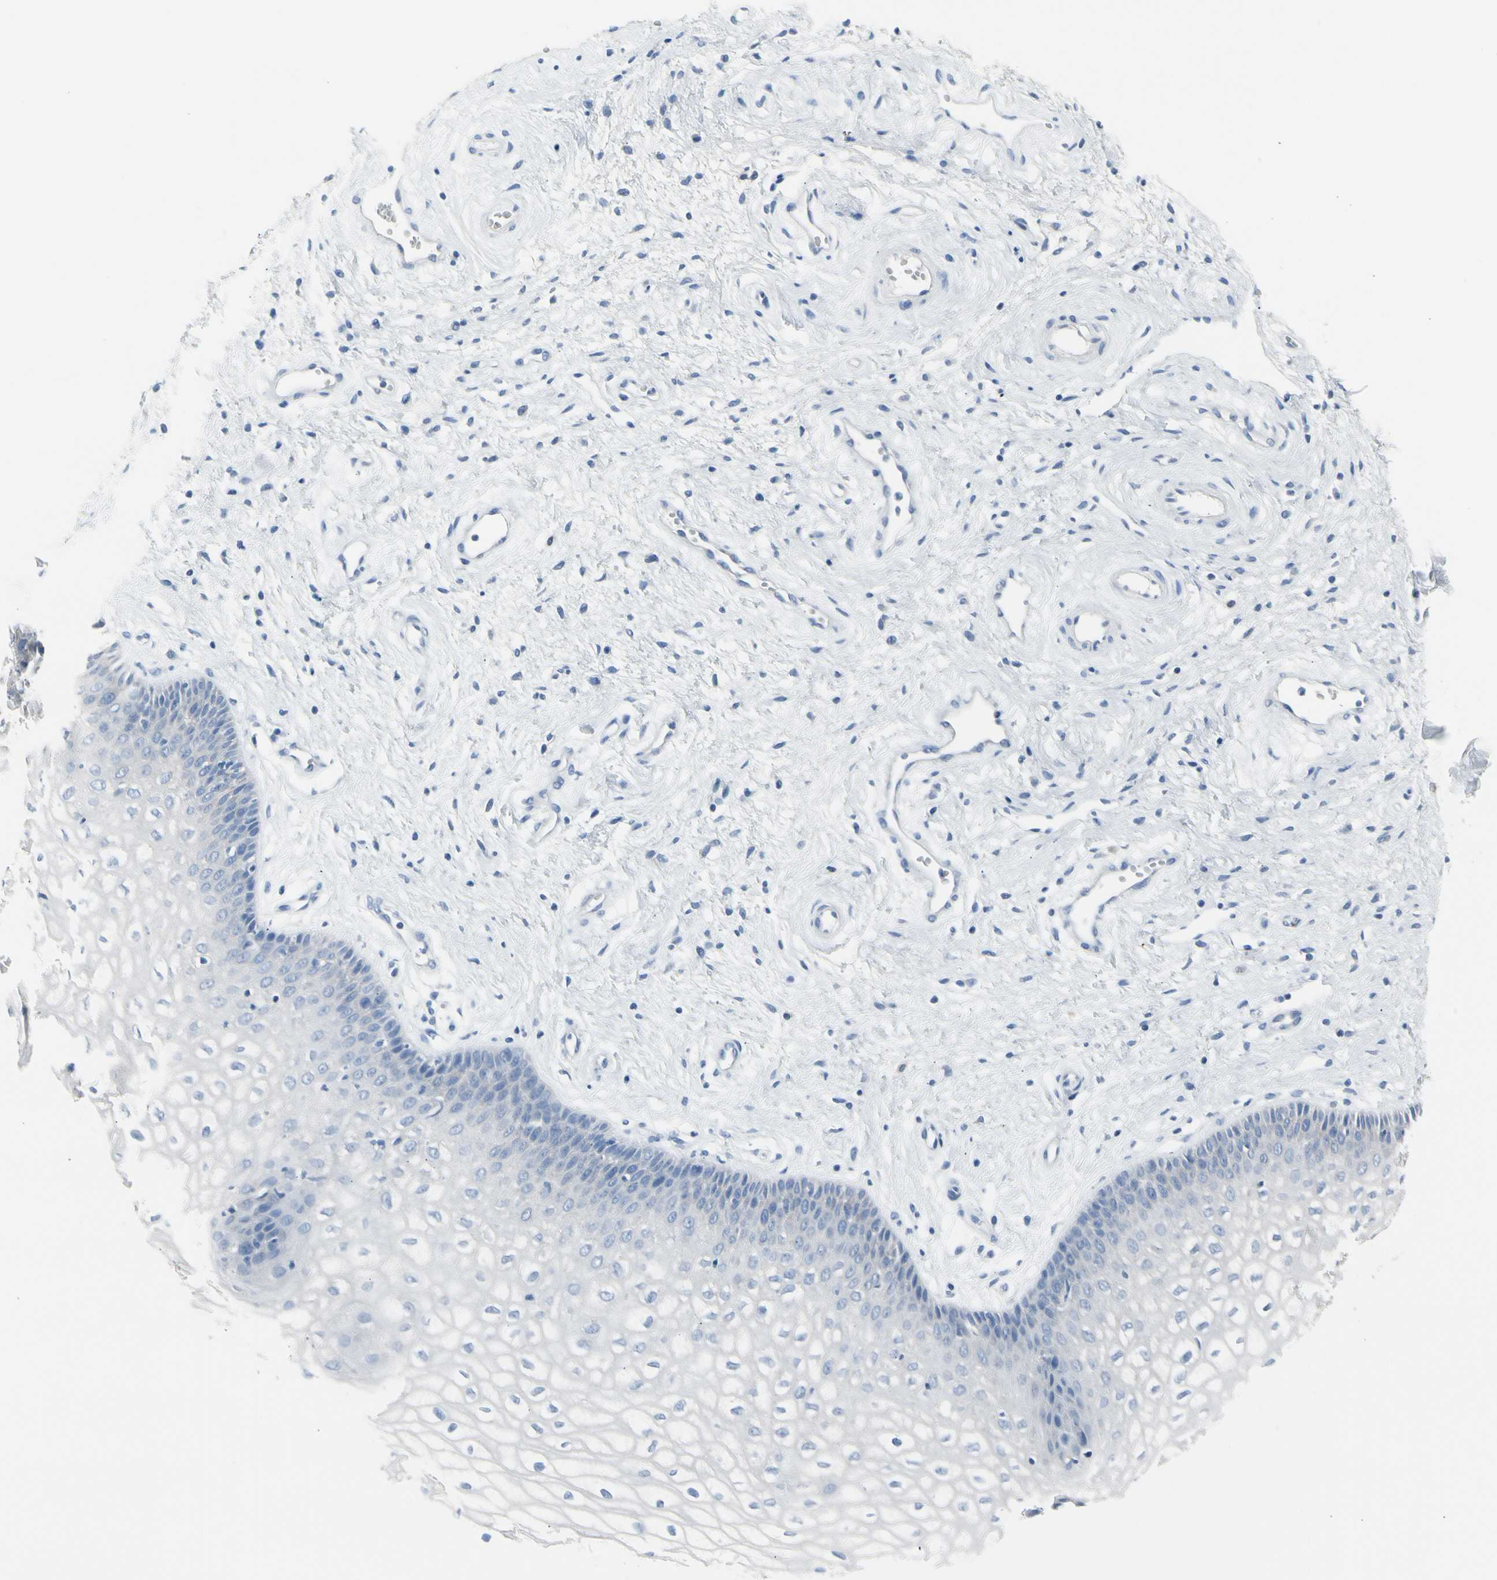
{"staining": {"intensity": "negative", "quantity": "none", "location": "none"}, "tissue": "vagina", "cell_type": "Squamous epithelial cells", "image_type": "normal", "snomed": [{"axis": "morphology", "description": "Normal tissue, NOS"}, {"axis": "topography", "description": "Vagina"}], "caption": "Immunohistochemistry of benign vagina shows no expression in squamous epithelial cells.", "gene": "TPO", "patient": {"sex": "female", "age": 34}}